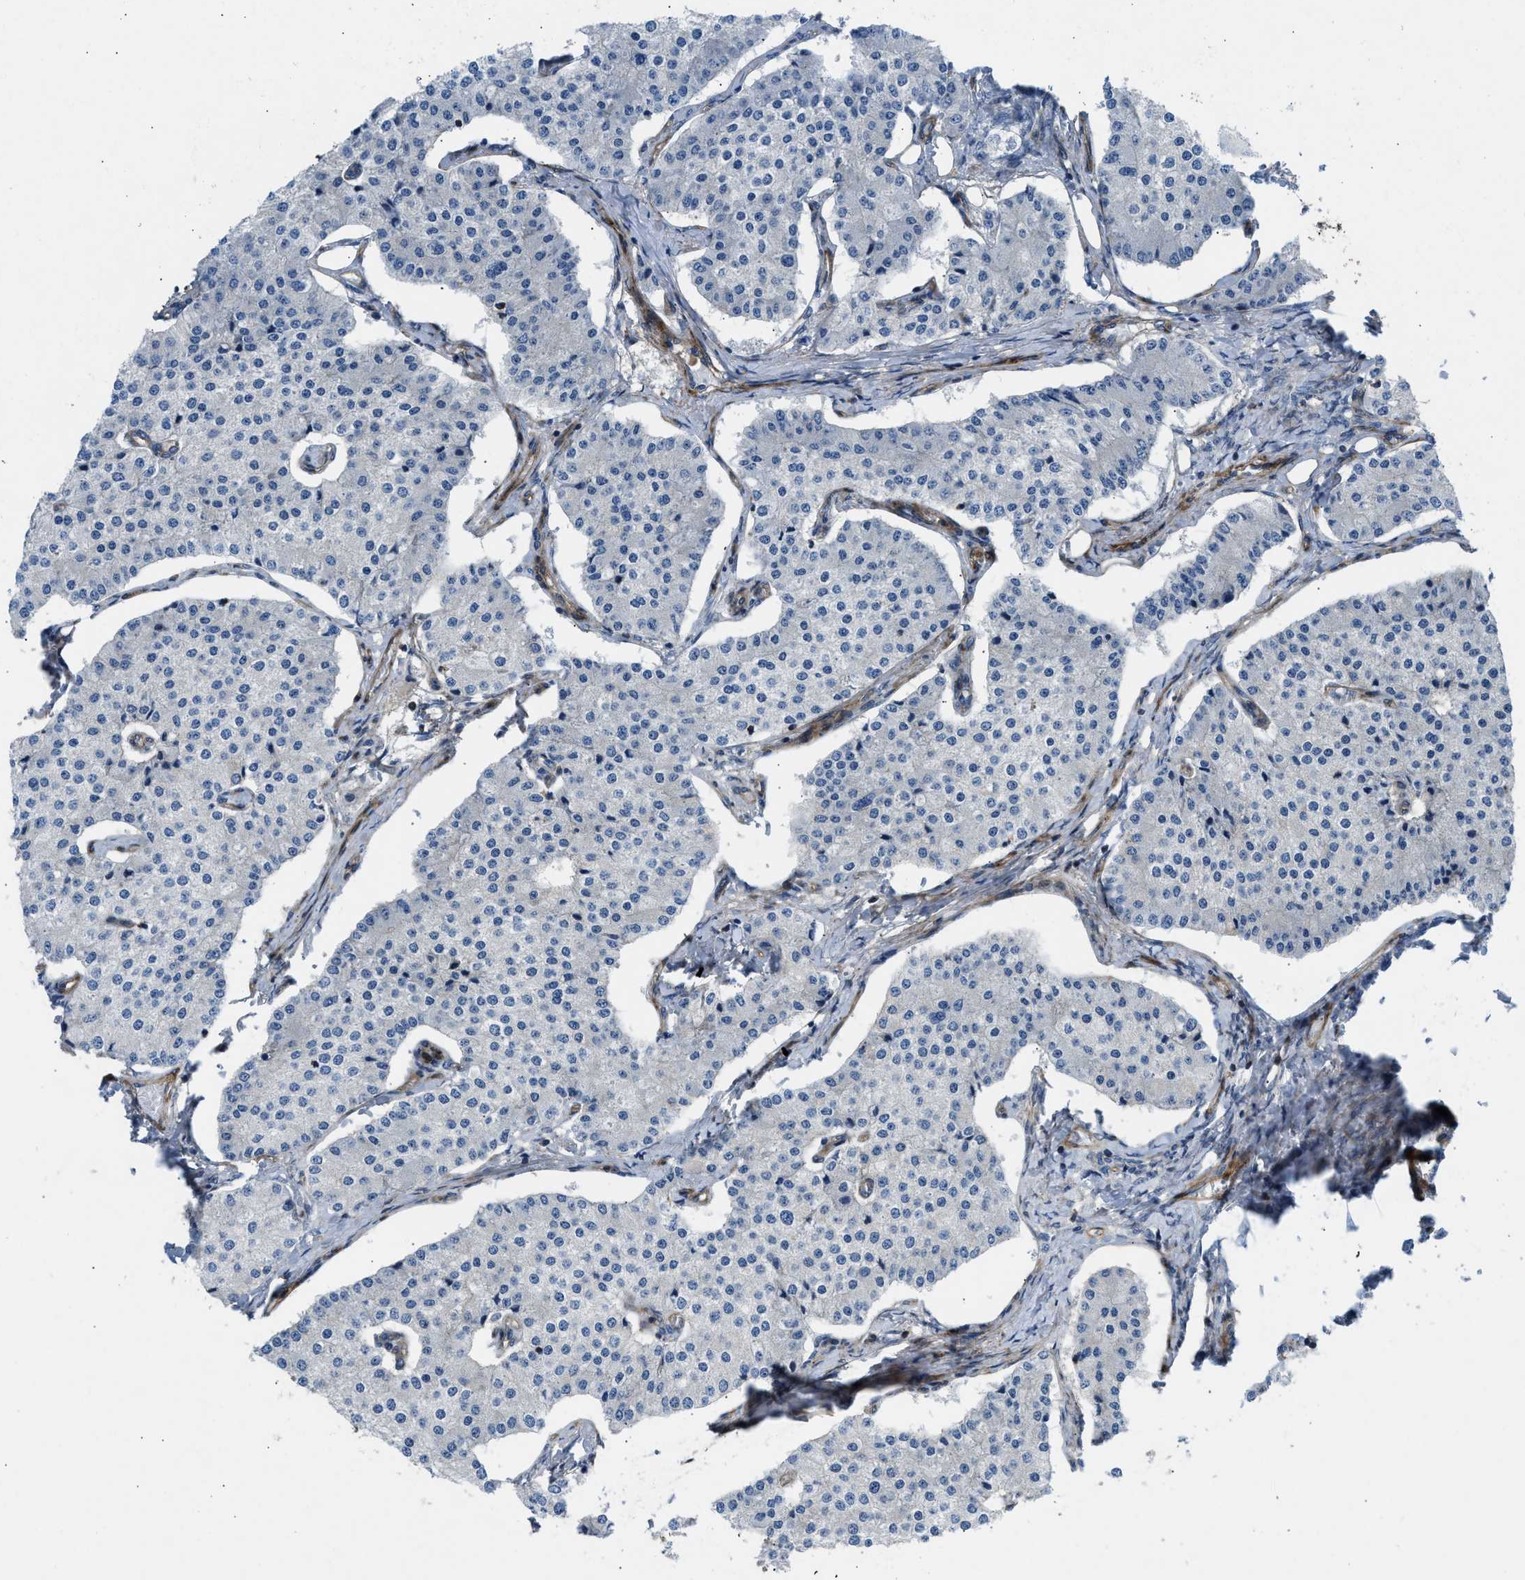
{"staining": {"intensity": "negative", "quantity": "none", "location": "none"}, "tissue": "carcinoid", "cell_type": "Tumor cells", "image_type": "cancer", "snomed": [{"axis": "morphology", "description": "Carcinoid, malignant, NOS"}, {"axis": "topography", "description": "Colon"}], "caption": "This is a photomicrograph of immunohistochemistry (IHC) staining of carcinoid (malignant), which shows no positivity in tumor cells.", "gene": "NYNRIN", "patient": {"sex": "female", "age": 52}}